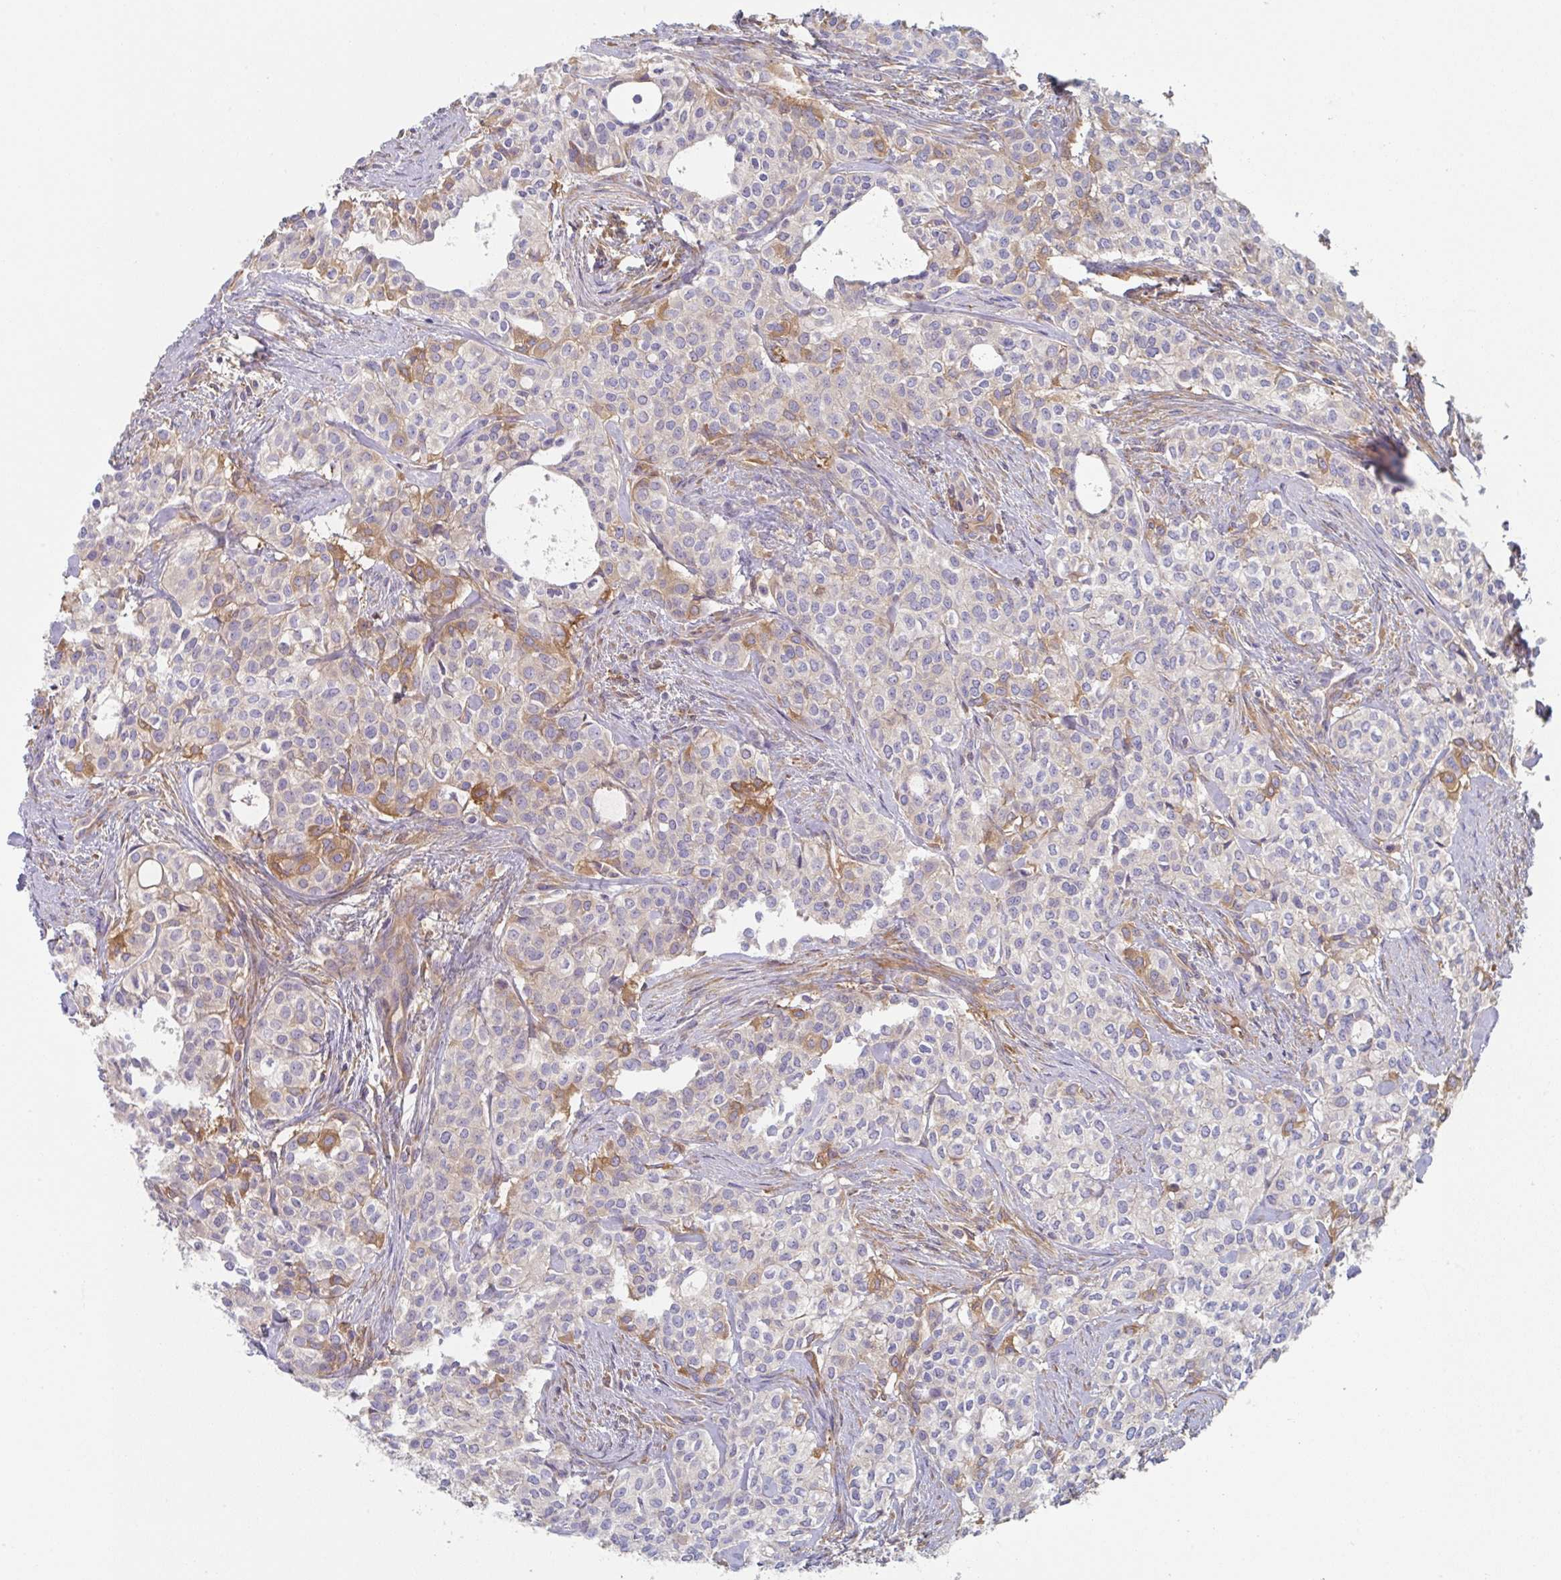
{"staining": {"intensity": "weak", "quantity": "<25%", "location": "cytoplasmic/membranous"}, "tissue": "head and neck cancer", "cell_type": "Tumor cells", "image_type": "cancer", "snomed": [{"axis": "morphology", "description": "Adenocarcinoma, NOS"}, {"axis": "topography", "description": "Head-Neck"}], "caption": "Head and neck cancer stained for a protein using immunohistochemistry (IHC) displays no expression tumor cells.", "gene": "AMPD2", "patient": {"sex": "male", "age": 81}}